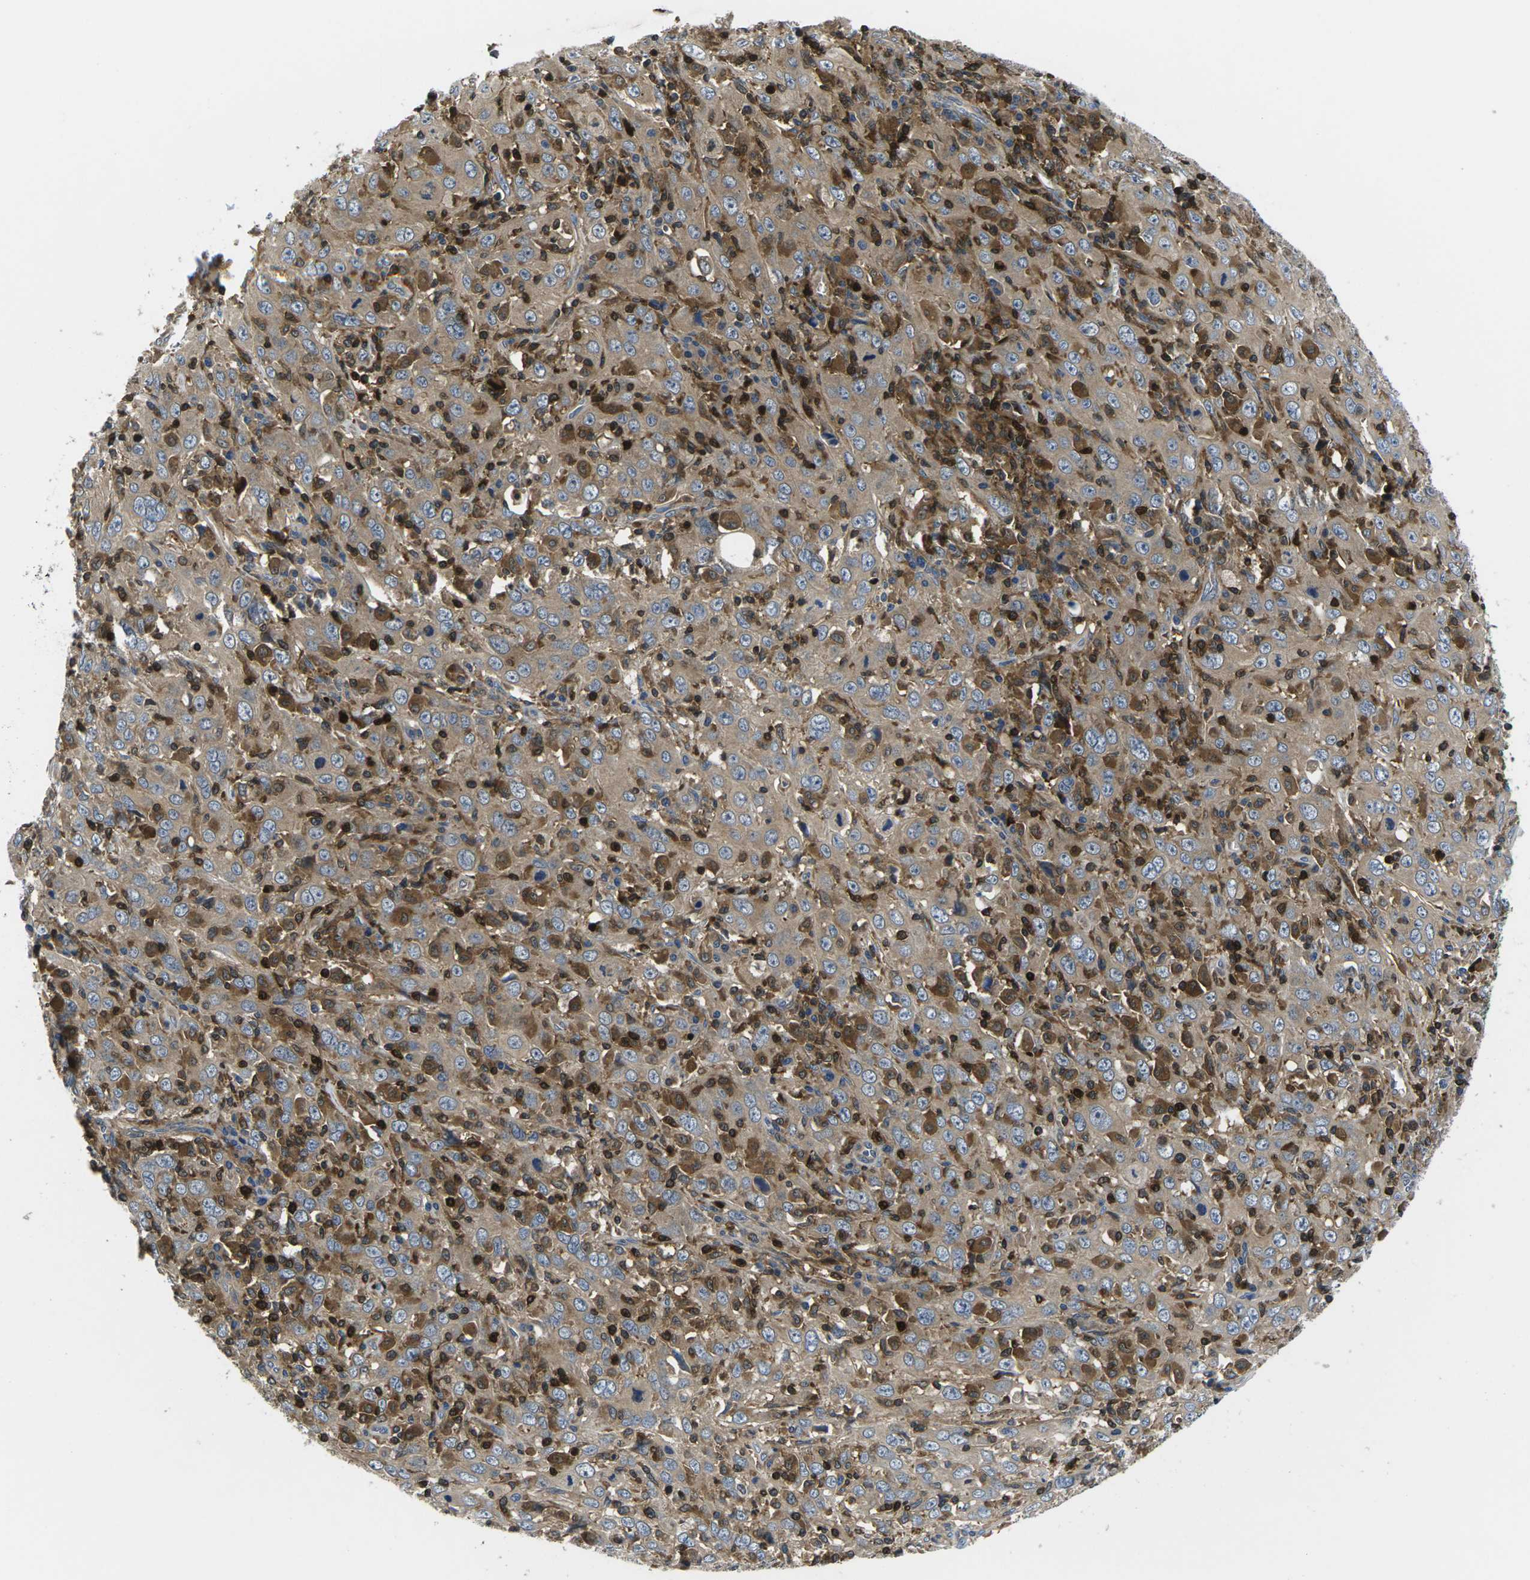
{"staining": {"intensity": "moderate", "quantity": ">75%", "location": "cytoplasmic/membranous"}, "tissue": "cervical cancer", "cell_type": "Tumor cells", "image_type": "cancer", "snomed": [{"axis": "morphology", "description": "Squamous cell carcinoma, NOS"}, {"axis": "topography", "description": "Cervix"}], "caption": "A medium amount of moderate cytoplasmic/membranous positivity is seen in approximately >75% of tumor cells in cervical cancer tissue.", "gene": "PLCE1", "patient": {"sex": "female", "age": 46}}